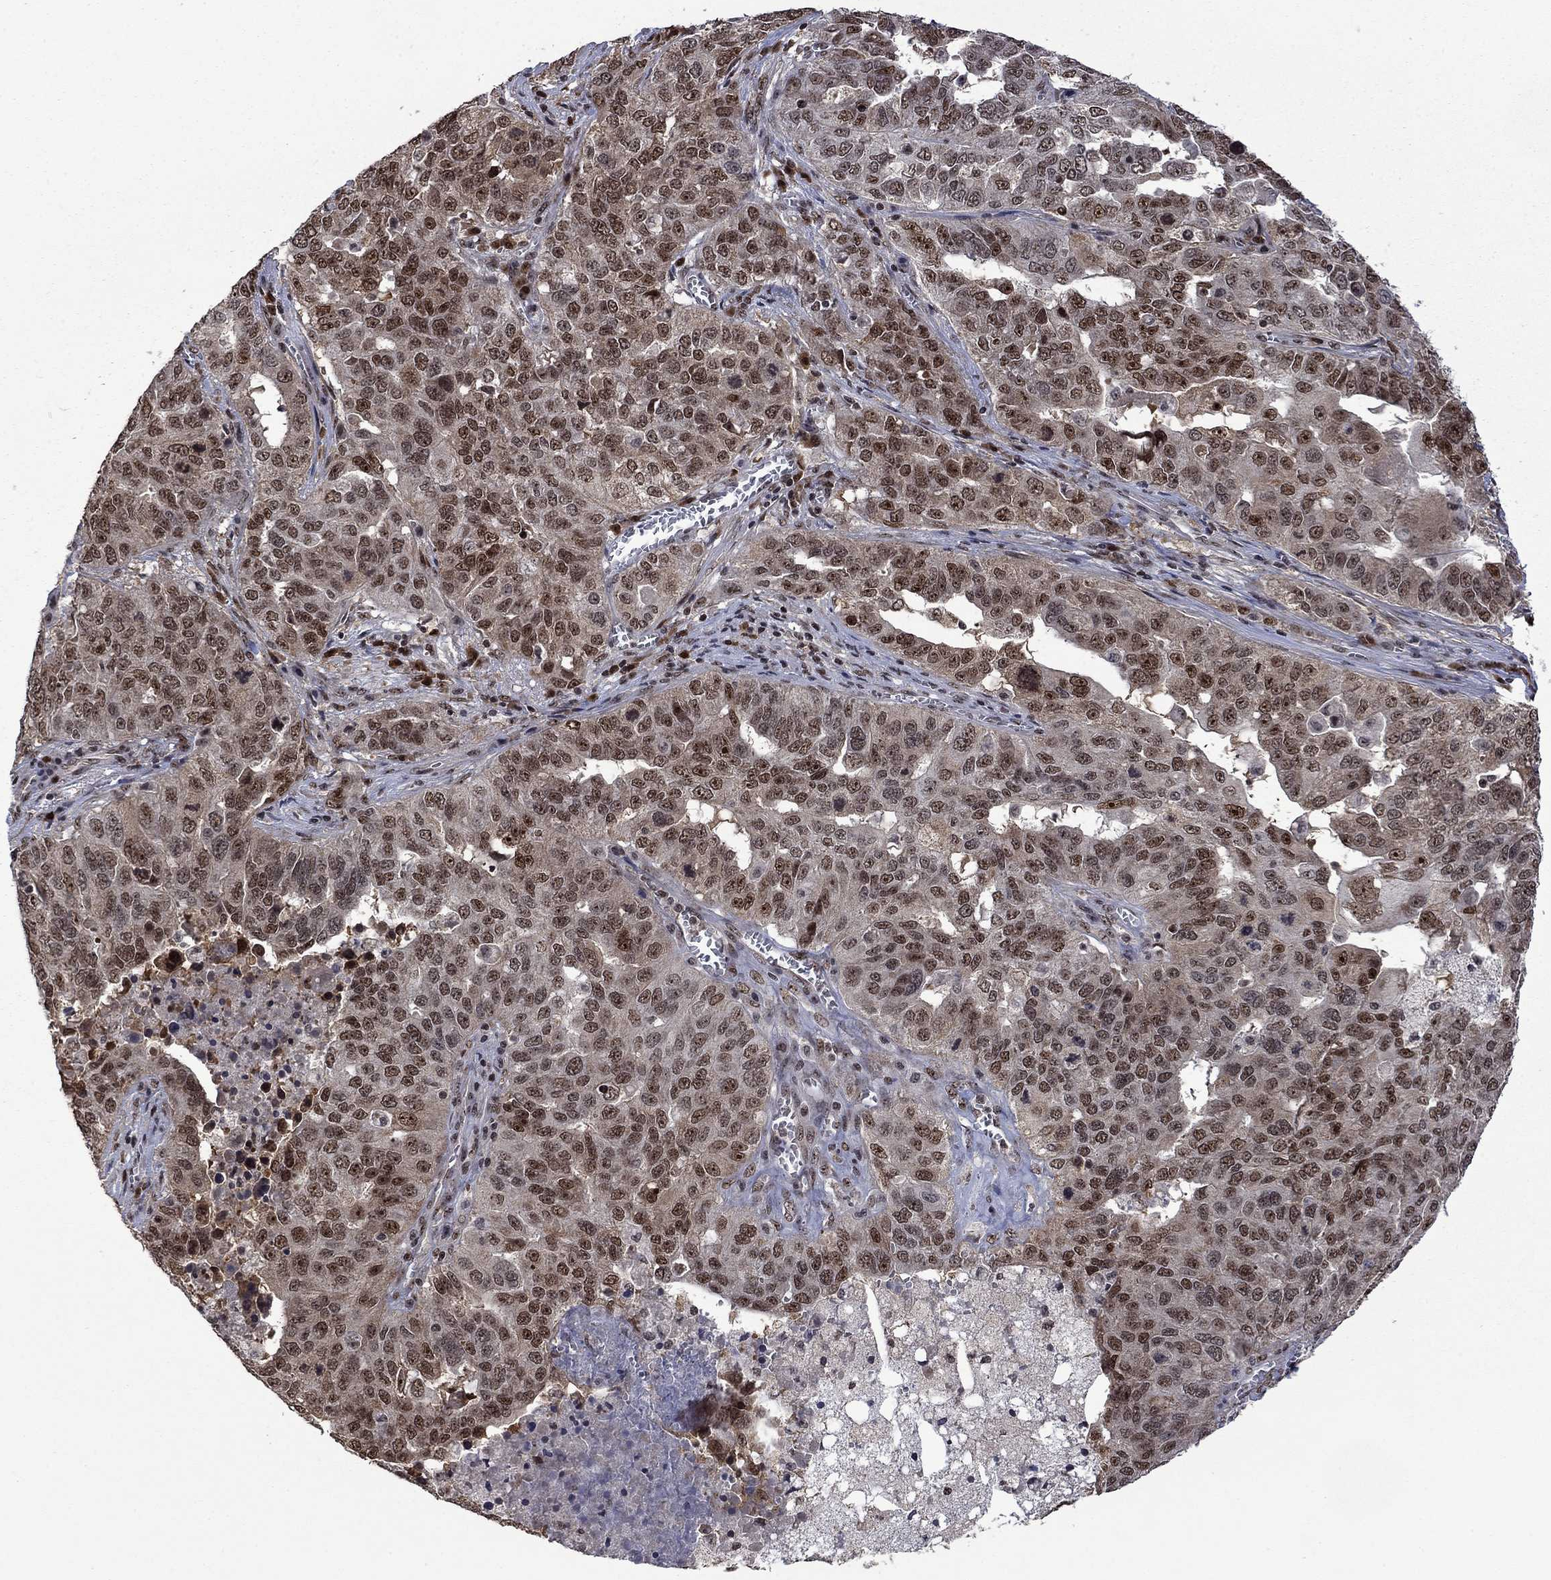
{"staining": {"intensity": "moderate", "quantity": "25%-75%", "location": "nuclear"}, "tissue": "ovarian cancer", "cell_type": "Tumor cells", "image_type": "cancer", "snomed": [{"axis": "morphology", "description": "Carcinoma, endometroid"}, {"axis": "topography", "description": "Soft tissue"}, {"axis": "topography", "description": "Ovary"}], "caption": "Tumor cells demonstrate medium levels of moderate nuclear expression in approximately 25%-75% of cells in human endometroid carcinoma (ovarian).", "gene": "FBL", "patient": {"sex": "female", "age": 52}}